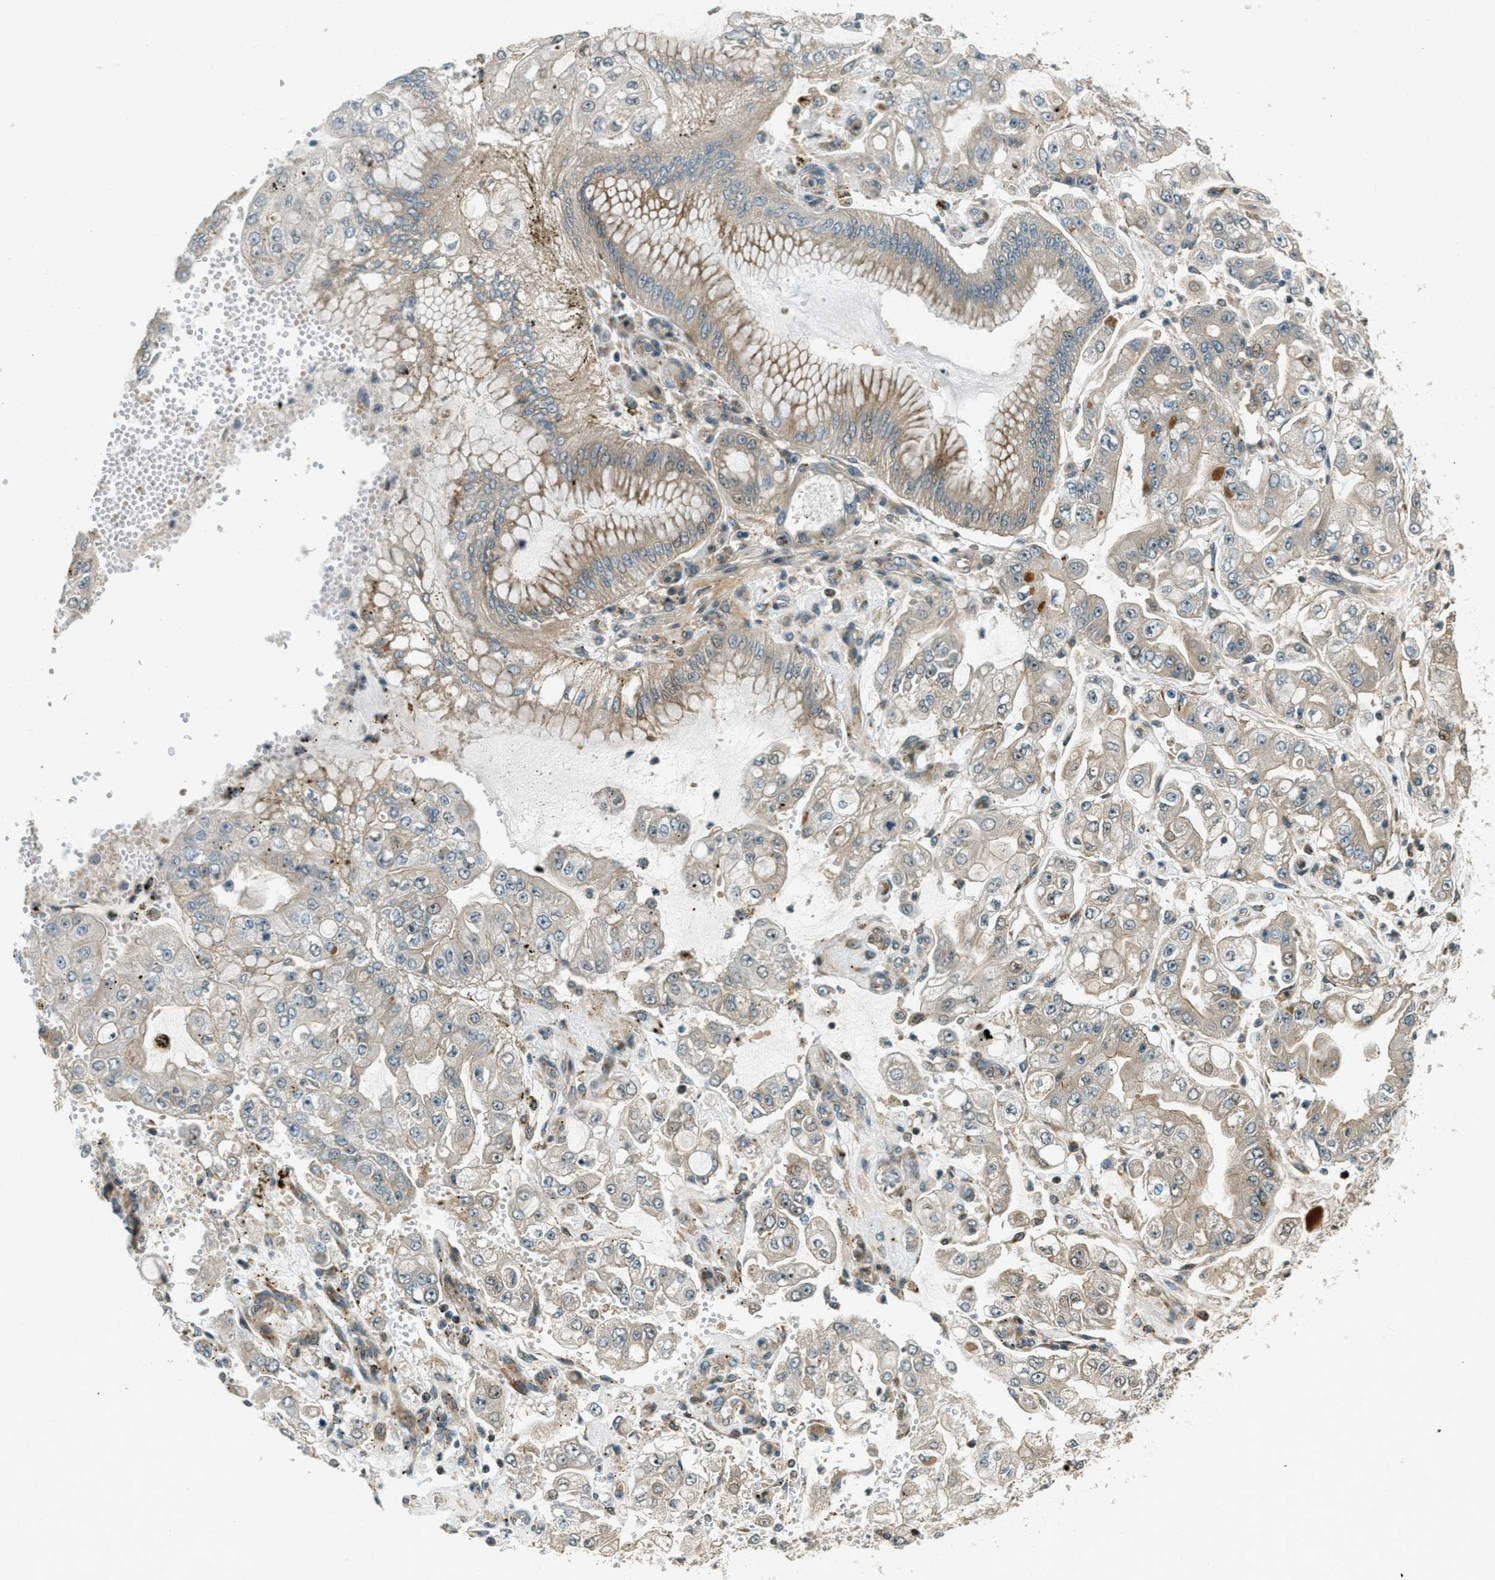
{"staining": {"intensity": "moderate", "quantity": "25%-75%", "location": "cytoplasmic/membranous"}, "tissue": "stomach cancer", "cell_type": "Tumor cells", "image_type": "cancer", "snomed": [{"axis": "morphology", "description": "Adenocarcinoma, NOS"}, {"axis": "topography", "description": "Stomach"}], "caption": "High-power microscopy captured an IHC photomicrograph of stomach cancer, revealing moderate cytoplasmic/membranous expression in approximately 25%-75% of tumor cells.", "gene": "PTPN23", "patient": {"sex": "male", "age": 76}}